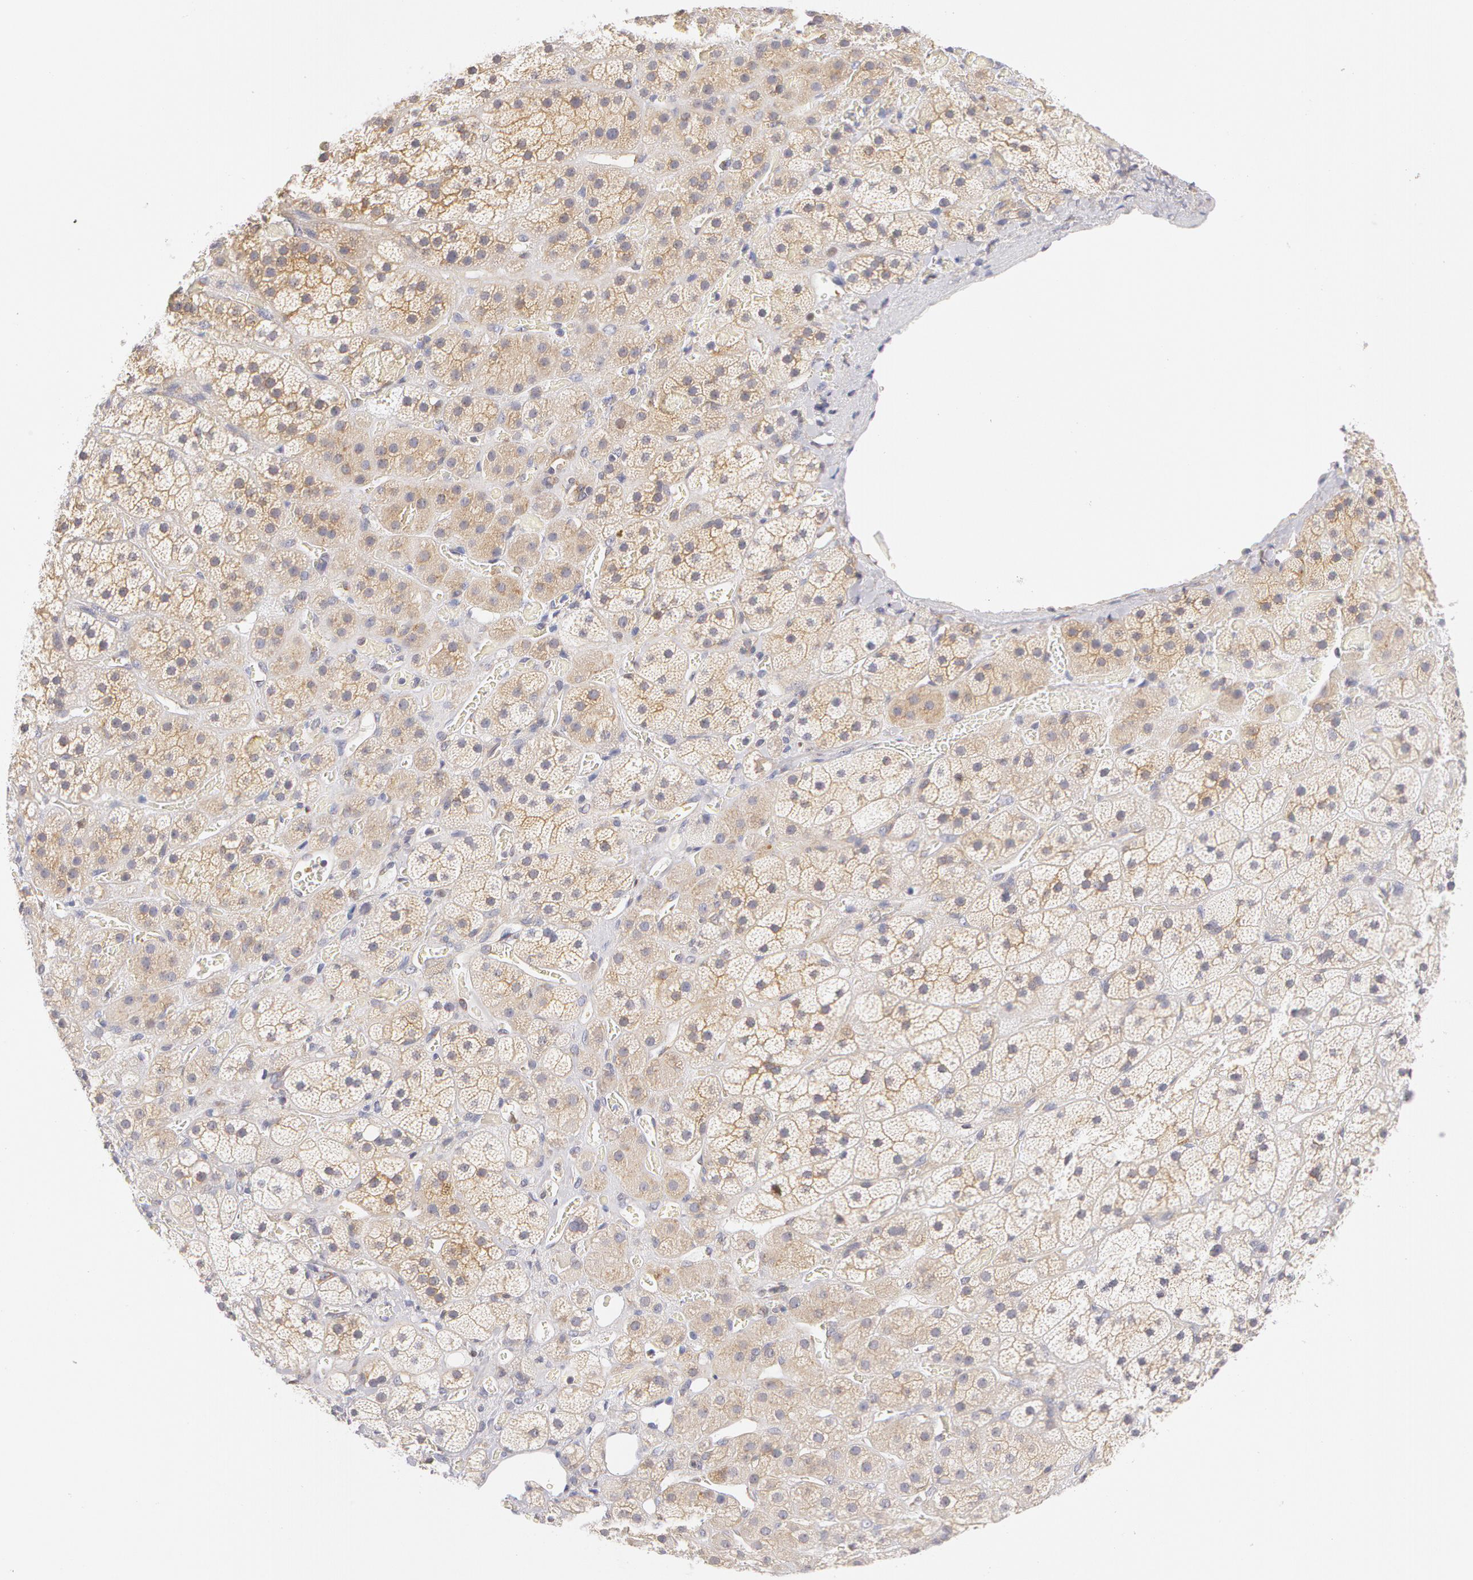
{"staining": {"intensity": "weak", "quantity": "25%-75%", "location": "cytoplasmic/membranous"}, "tissue": "adrenal gland", "cell_type": "Glandular cells", "image_type": "normal", "snomed": [{"axis": "morphology", "description": "Normal tissue, NOS"}, {"axis": "topography", "description": "Adrenal gland"}], "caption": "A low amount of weak cytoplasmic/membranous staining is identified in approximately 25%-75% of glandular cells in unremarkable adrenal gland. The staining was performed using DAB (3,3'-diaminobenzidine) to visualize the protein expression in brown, while the nuclei were stained in blue with hematoxylin (Magnification: 20x).", "gene": "DDX3X", "patient": {"sex": "male", "age": 57}}